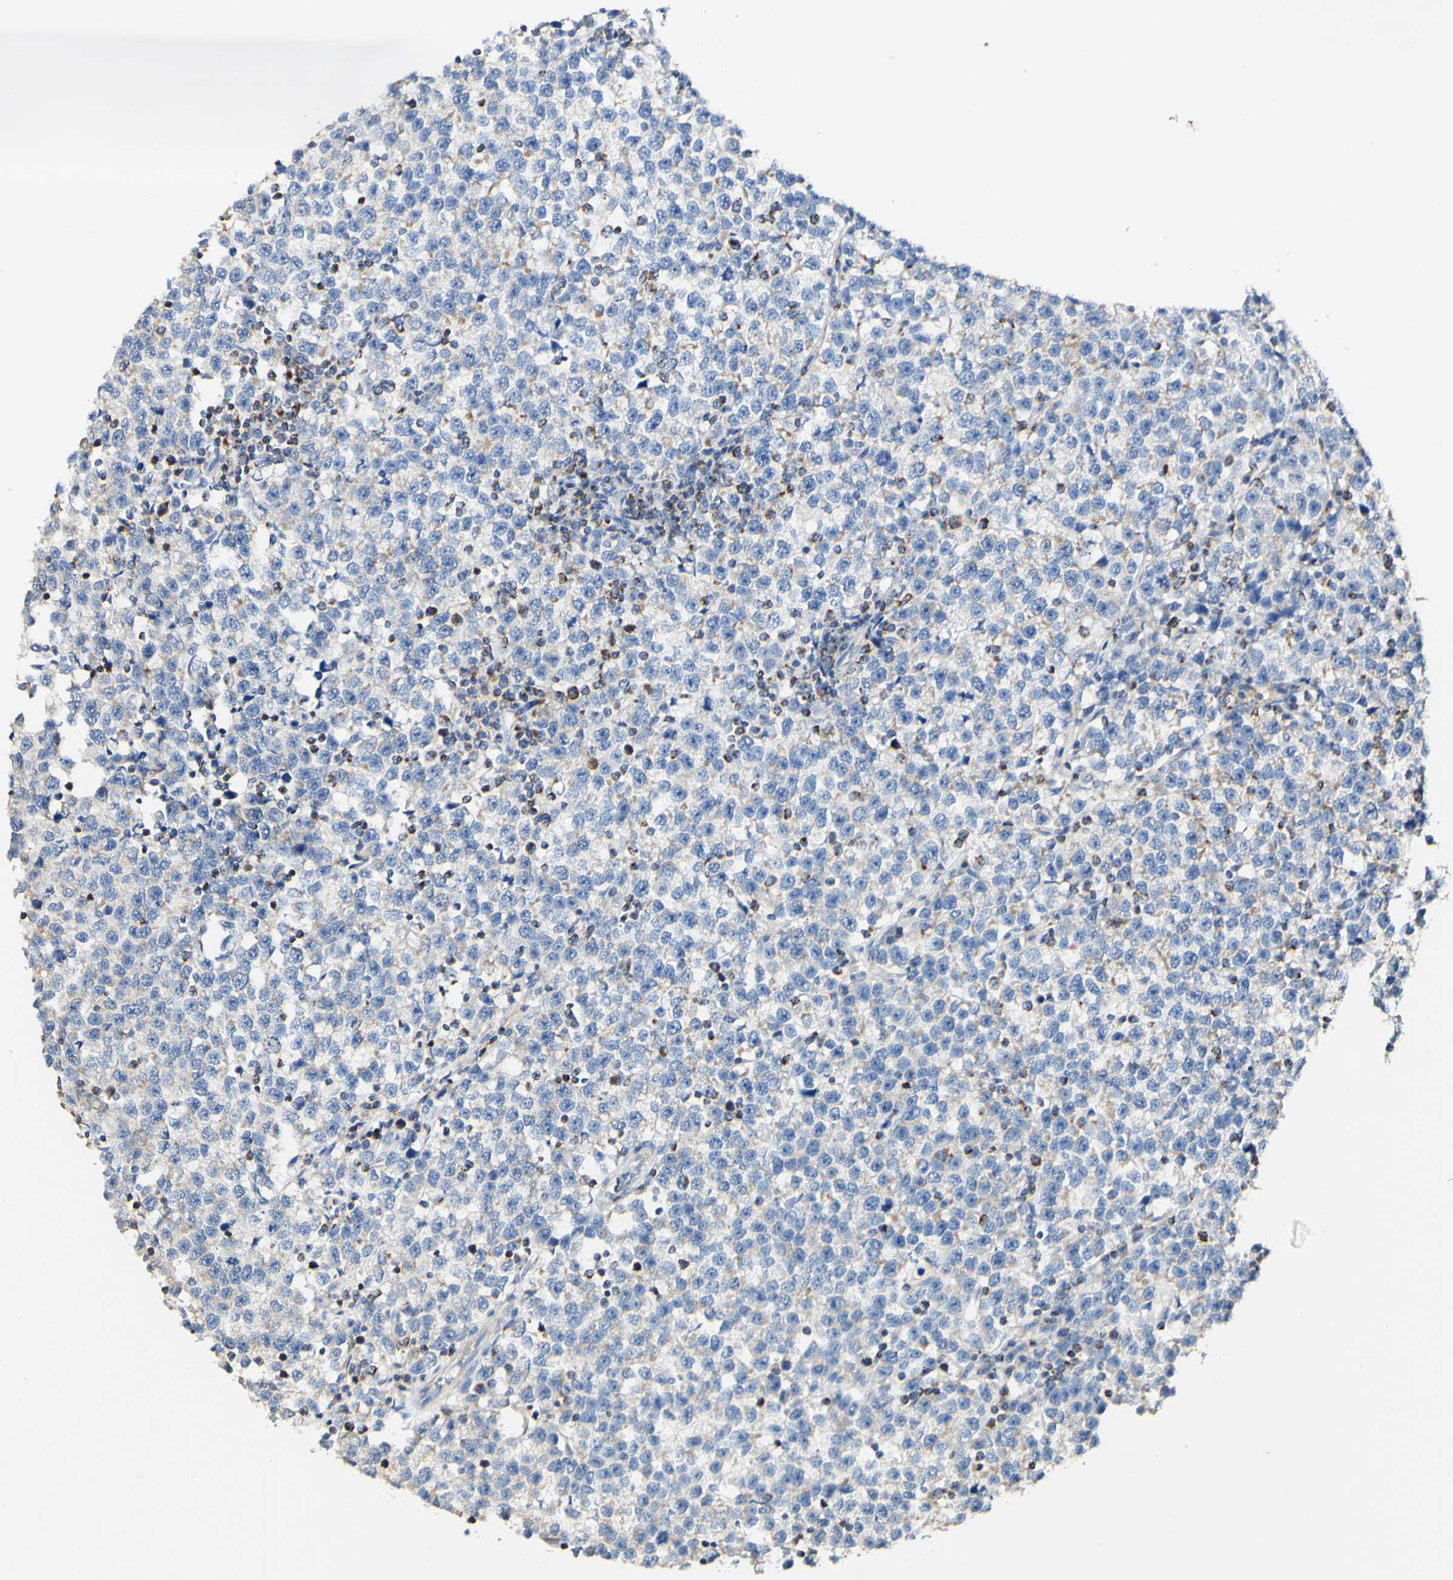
{"staining": {"intensity": "negative", "quantity": "none", "location": "none"}, "tissue": "testis cancer", "cell_type": "Tumor cells", "image_type": "cancer", "snomed": [{"axis": "morphology", "description": "Seminoma, NOS"}, {"axis": "topography", "description": "Testis"}], "caption": "The immunohistochemistry (IHC) micrograph has no significant staining in tumor cells of testis cancer tissue.", "gene": "OXCT1", "patient": {"sex": "male", "age": 43}}